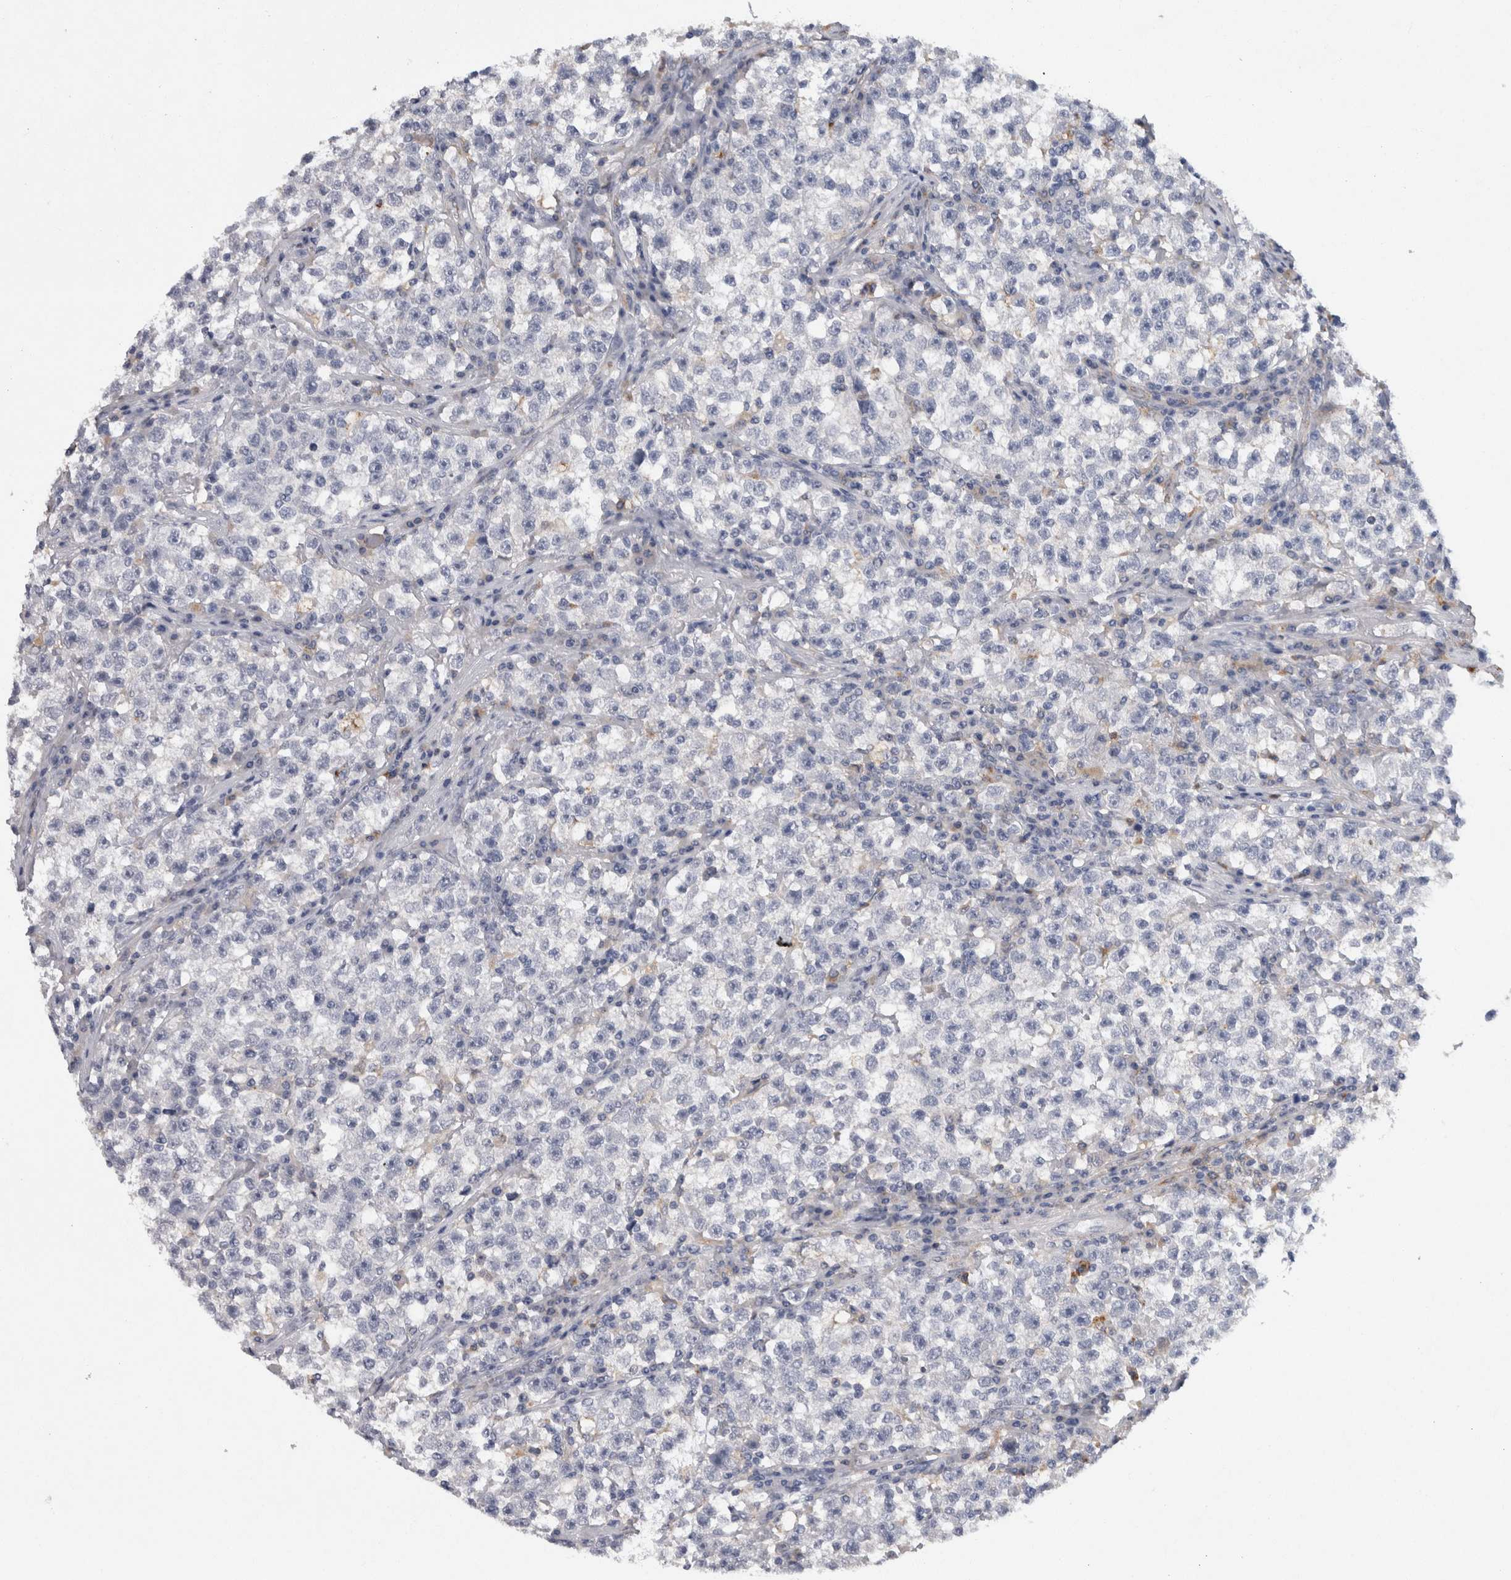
{"staining": {"intensity": "negative", "quantity": "none", "location": "none"}, "tissue": "testis cancer", "cell_type": "Tumor cells", "image_type": "cancer", "snomed": [{"axis": "morphology", "description": "Seminoma, NOS"}, {"axis": "topography", "description": "Testis"}], "caption": "The IHC micrograph has no significant expression in tumor cells of testis cancer (seminoma) tissue.", "gene": "CD63", "patient": {"sex": "male", "age": 22}}